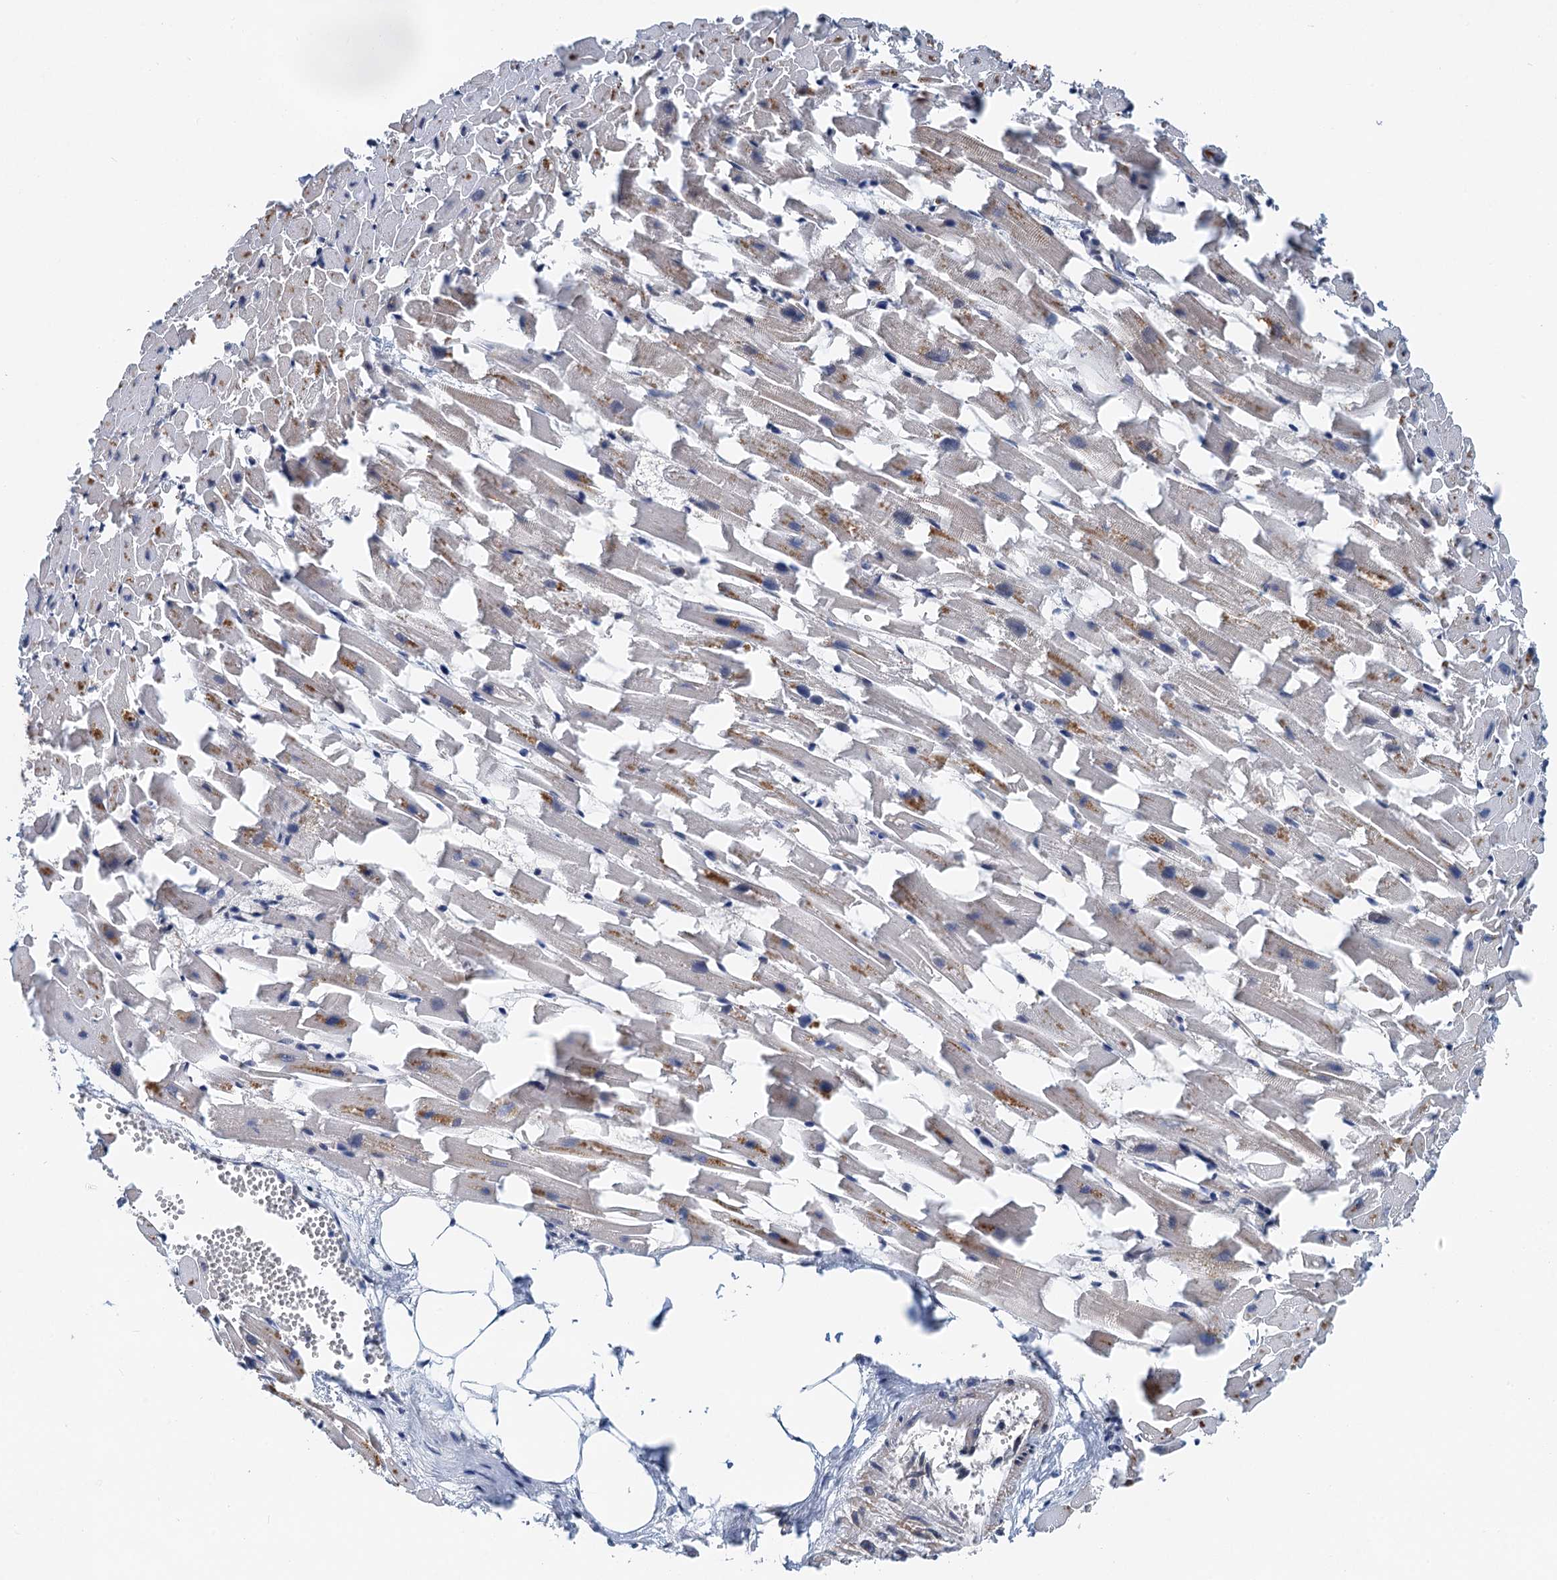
{"staining": {"intensity": "moderate", "quantity": "<25%", "location": "cytoplasmic/membranous"}, "tissue": "heart muscle", "cell_type": "Cardiomyocytes", "image_type": "normal", "snomed": [{"axis": "morphology", "description": "Normal tissue, NOS"}, {"axis": "topography", "description": "Heart"}], "caption": "Immunohistochemistry (IHC) of normal human heart muscle demonstrates low levels of moderate cytoplasmic/membranous expression in approximately <25% of cardiomyocytes. (DAB = brown stain, brightfield microscopy at high magnification).", "gene": "NBEA", "patient": {"sex": "female", "age": 64}}